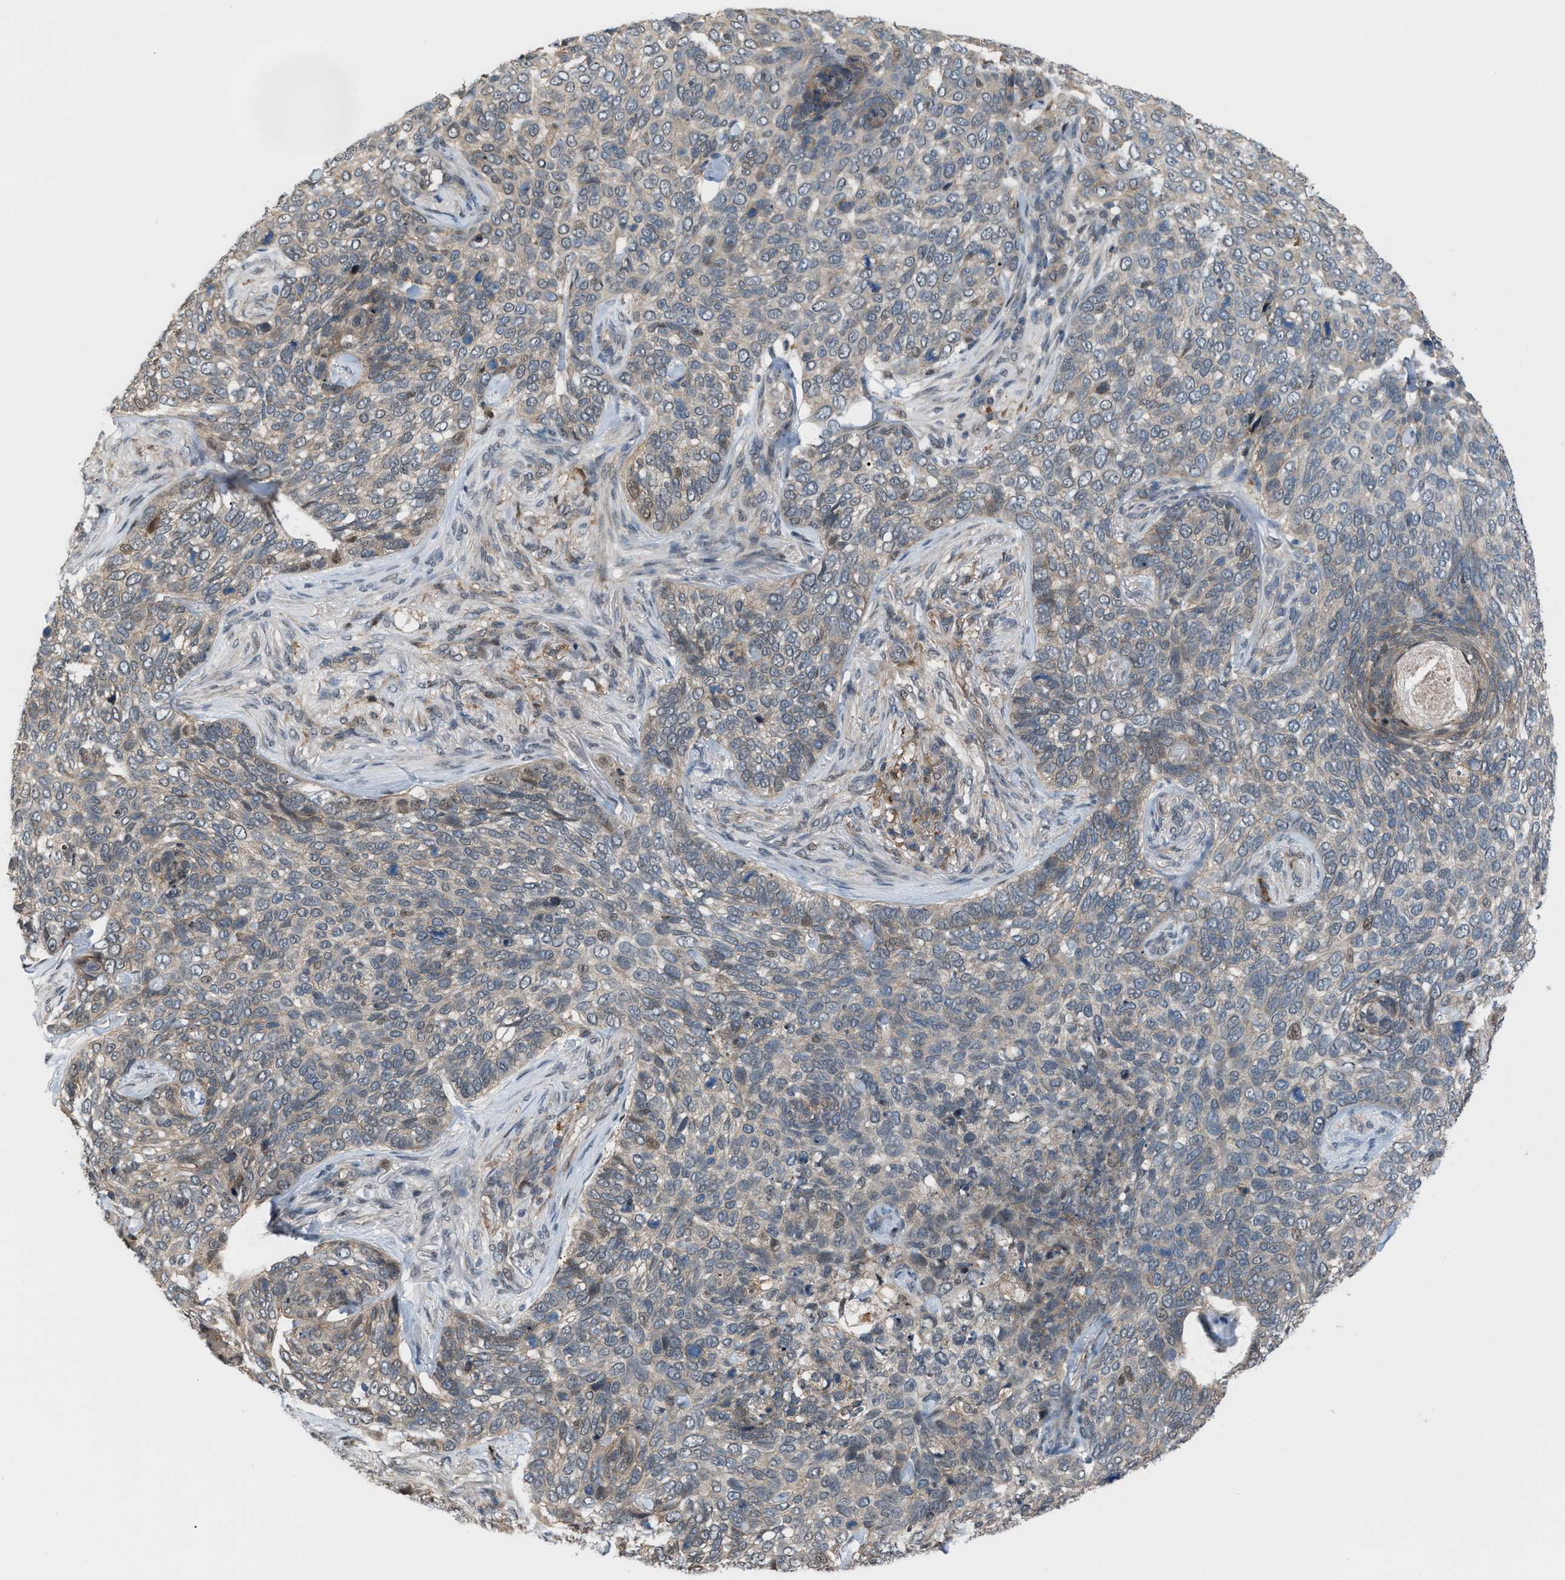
{"staining": {"intensity": "weak", "quantity": "<25%", "location": "cytoplasmic/membranous,nuclear"}, "tissue": "skin cancer", "cell_type": "Tumor cells", "image_type": "cancer", "snomed": [{"axis": "morphology", "description": "Basal cell carcinoma"}, {"axis": "topography", "description": "Skin"}], "caption": "The image exhibits no staining of tumor cells in skin basal cell carcinoma.", "gene": "RFFL", "patient": {"sex": "female", "age": 64}}